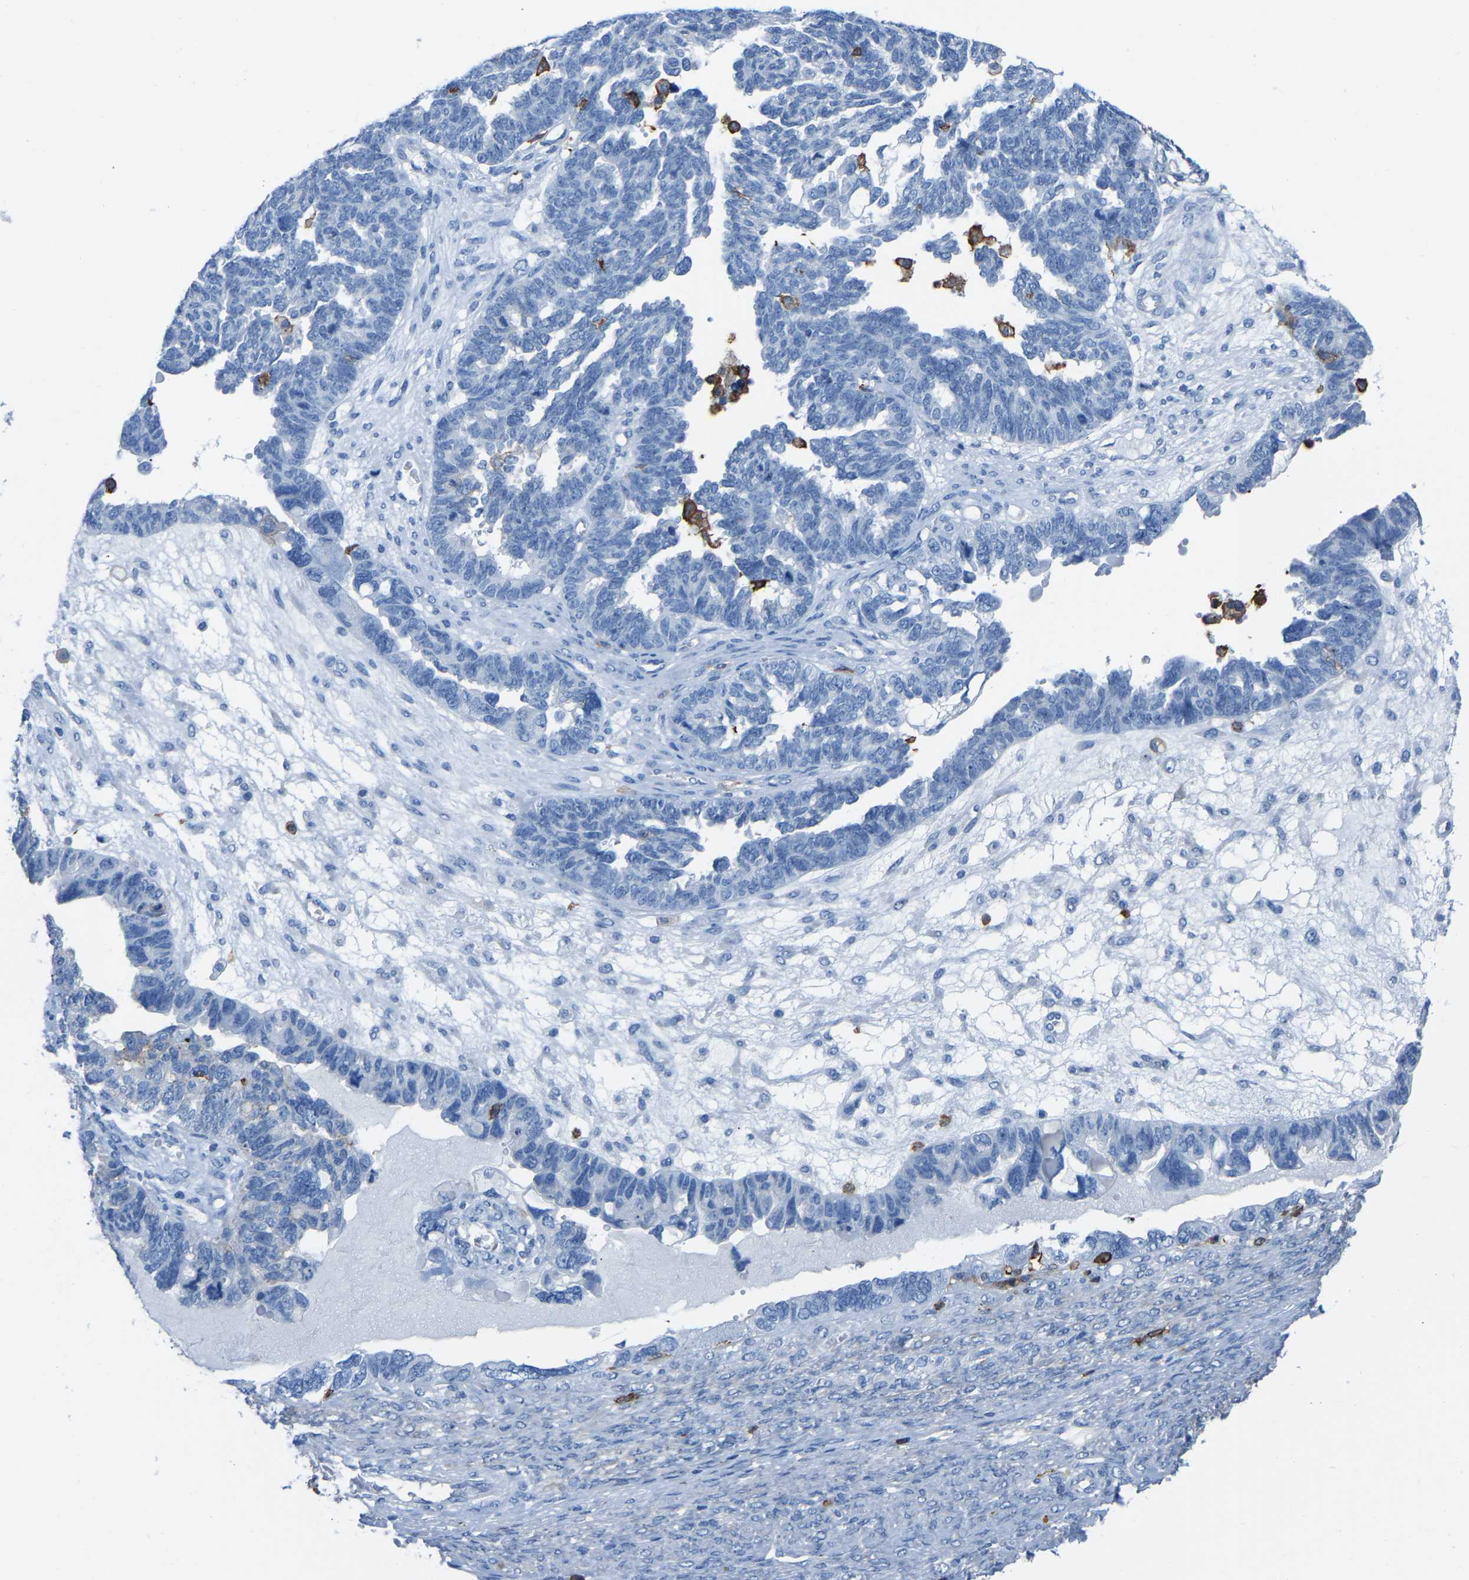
{"staining": {"intensity": "negative", "quantity": "none", "location": "none"}, "tissue": "ovarian cancer", "cell_type": "Tumor cells", "image_type": "cancer", "snomed": [{"axis": "morphology", "description": "Cystadenocarcinoma, serous, NOS"}, {"axis": "topography", "description": "Ovary"}], "caption": "Ovarian serous cystadenocarcinoma was stained to show a protein in brown. There is no significant expression in tumor cells. (DAB immunohistochemistry with hematoxylin counter stain).", "gene": "LSP1", "patient": {"sex": "female", "age": 79}}